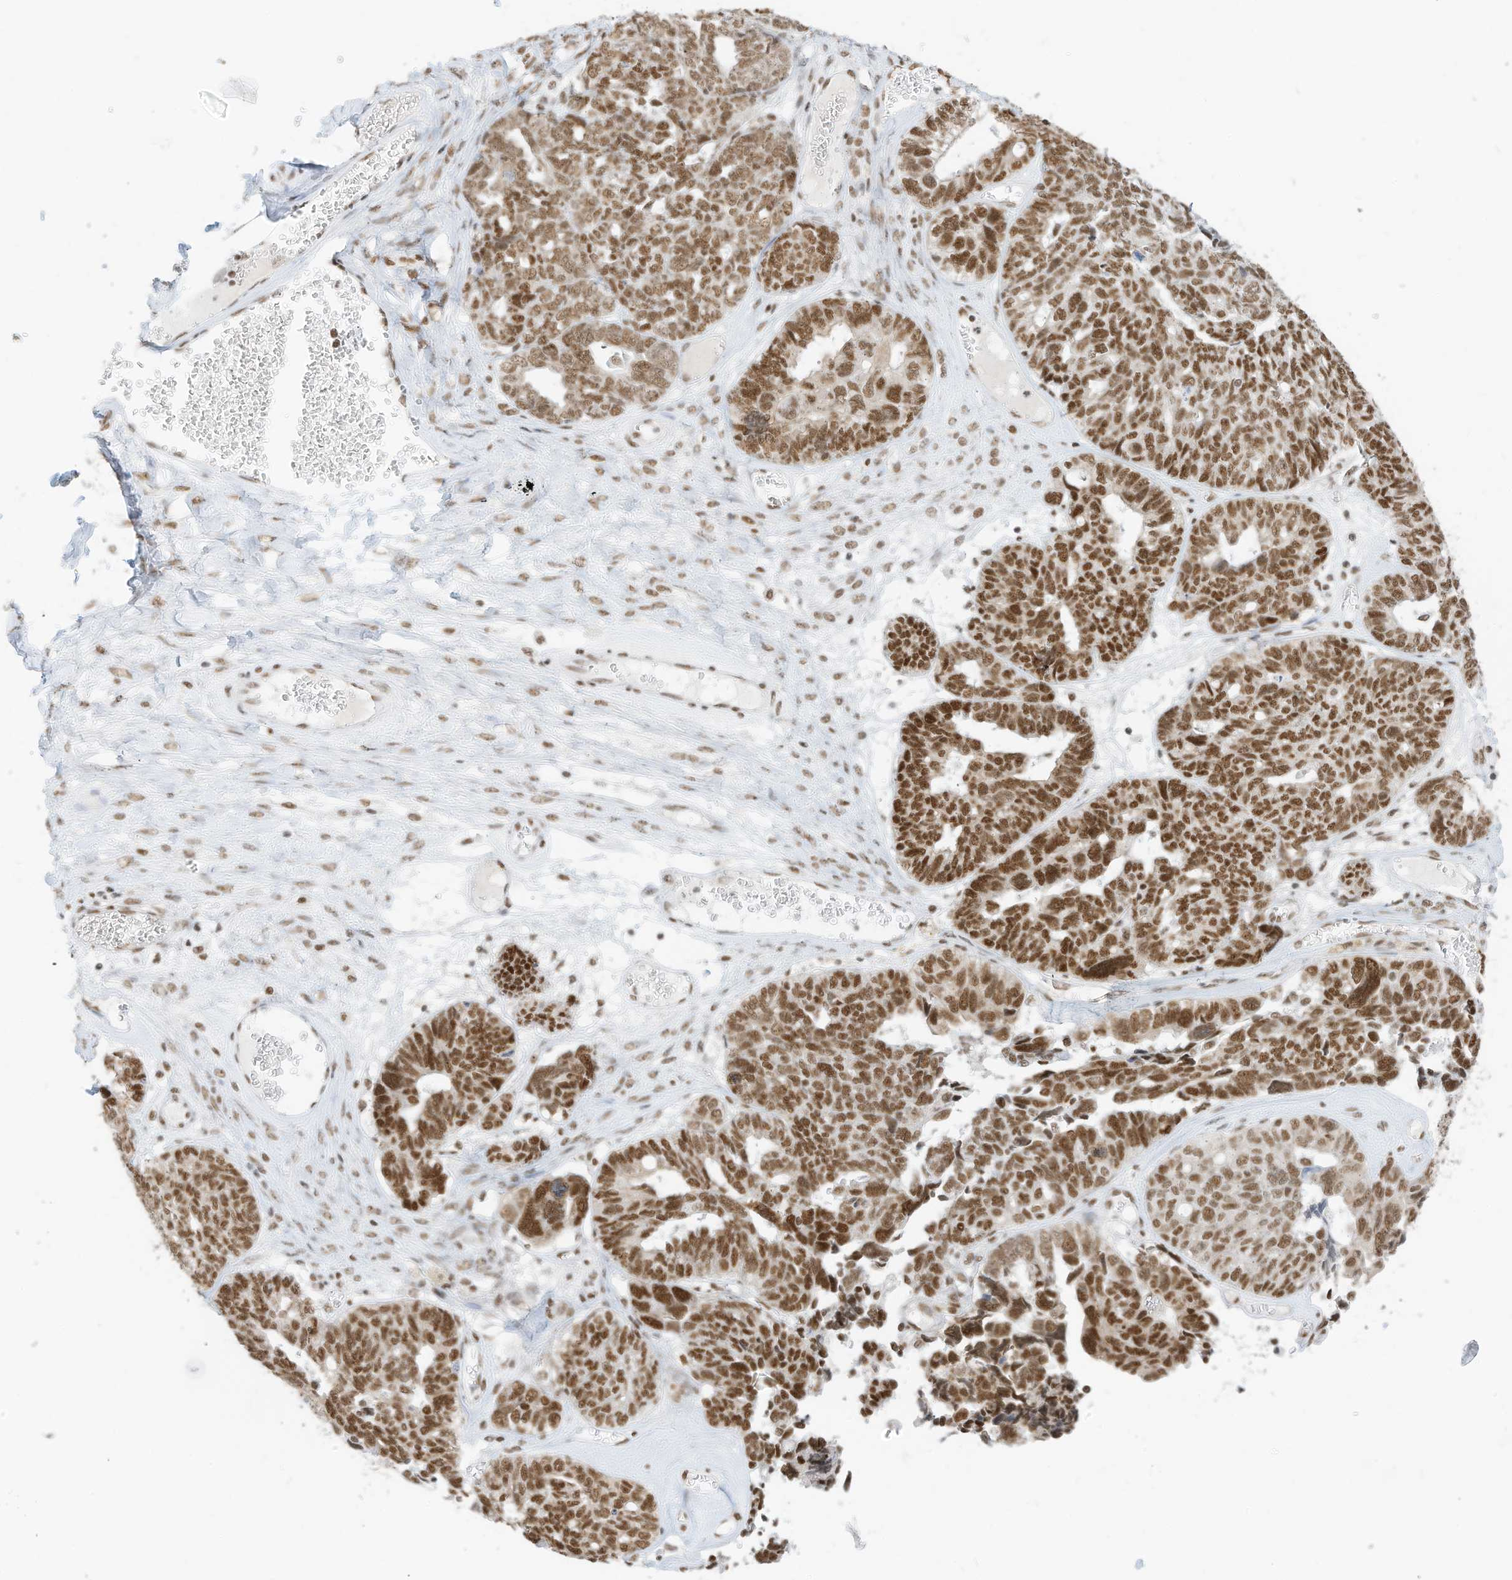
{"staining": {"intensity": "strong", "quantity": ">75%", "location": "nuclear"}, "tissue": "ovarian cancer", "cell_type": "Tumor cells", "image_type": "cancer", "snomed": [{"axis": "morphology", "description": "Cystadenocarcinoma, serous, NOS"}, {"axis": "topography", "description": "Ovary"}], "caption": "Immunohistochemistry staining of ovarian cancer, which demonstrates high levels of strong nuclear positivity in about >75% of tumor cells indicating strong nuclear protein staining. The staining was performed using DAB (brown) for protein detection and nuclei were counterstained in hematoxylin (blue).", "gene": "SMARCA2", "patient": {"sex": "female", "age": 79}}